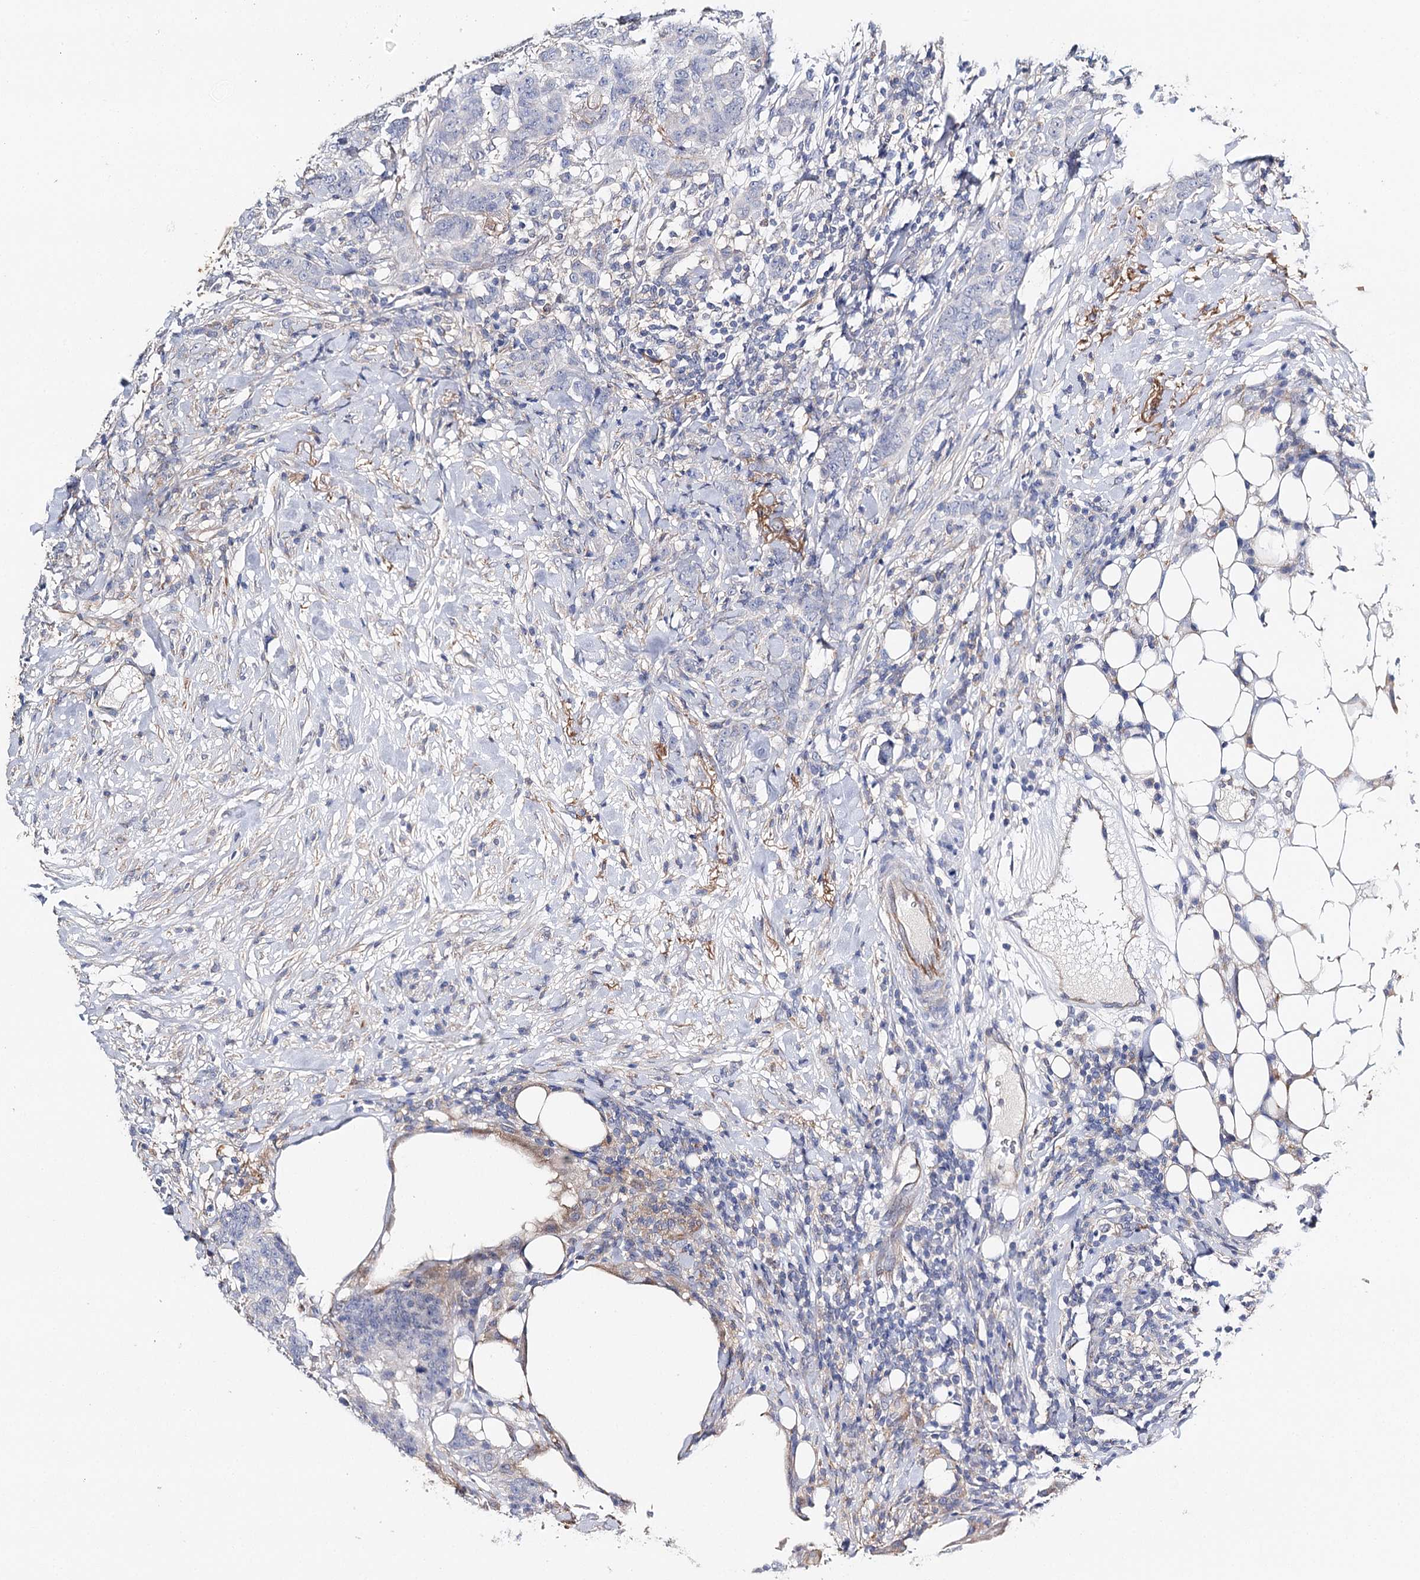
{"staining": {"intensity": "negative", "quantity": "none", "location": "none"}, "tissue": "breast cancer", "cell_type": "Tumor cells", "image_type": "cancer", "snomed": [{"axis": "morphology", "description": "Duct carcinoma"}, {"axis": "topography", "description": "Breast"}], "caption": "Immunohistochemical staining of intraductal carcinoma (breast) exhibits no significant staining in tumor cells.", "gene": "EPYC", "patient": {"sex": "female", "age": 40}}